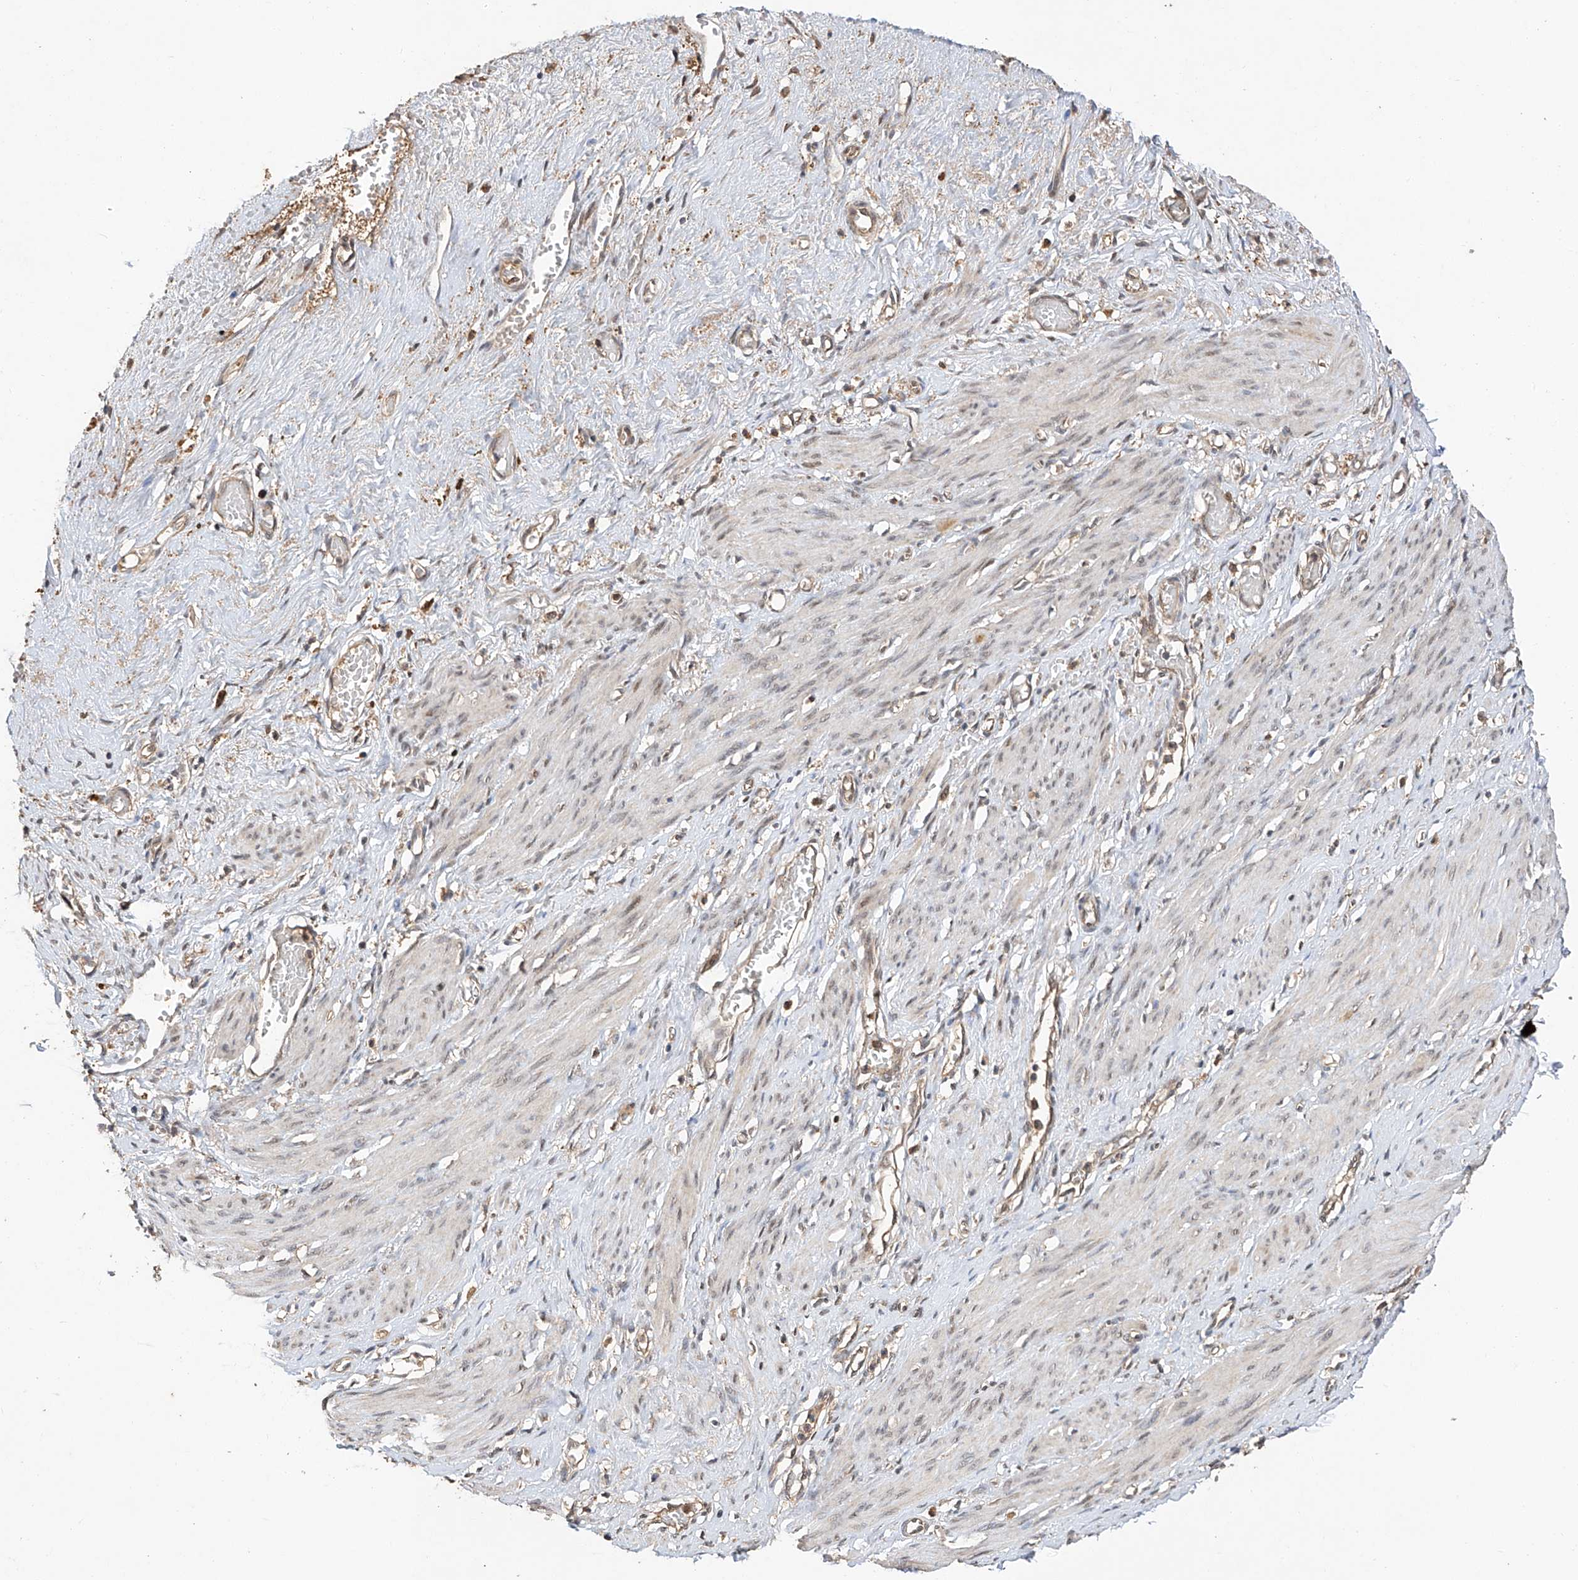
{"staining": {"intensity": "negative", "quantity": "none", "location": "none"}, "tissue": "smooth muscle", "cell_type": "Smooth muscle cells", "image_type": "normal", "snomed": [{"axis": "morphology", "description": "Normal tissue, NOS"}, {"axis": "topography", "description": "Endometrium"}], "caption": "Immunohistochemical staining of benign smooth muscle exhibits no significant expression in smooth muscle cells. Brightfield microscopy of immunohistochemistry (IHC) stained with DAB (brown) and hematoxylin (blue), captured at high magnification.", "gene": "RILPL2", "patient": {"sex": "female", "age": 33}}